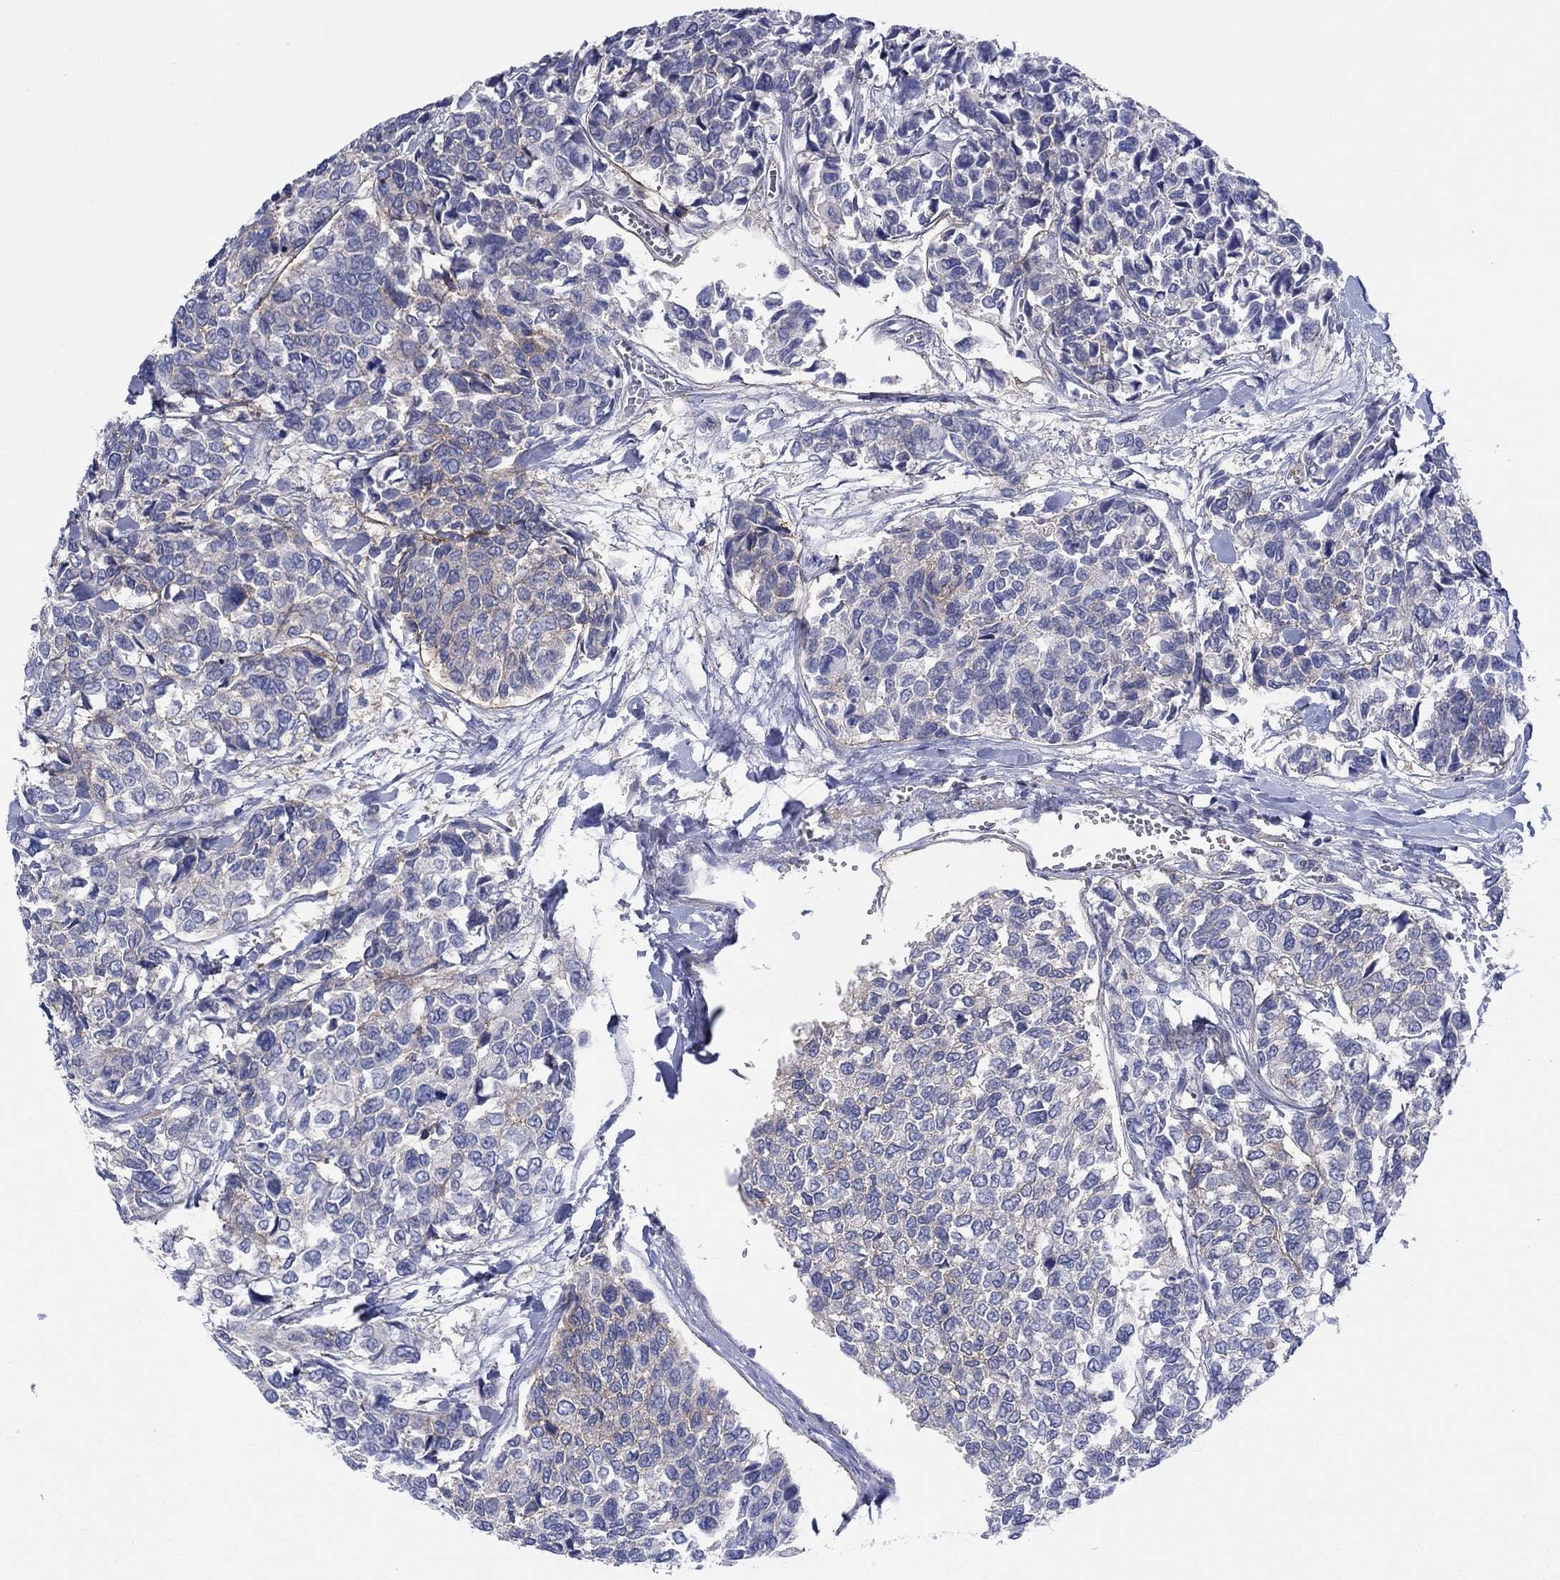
{"staining": {"intensity": "weak", "quantity": "<25%", "location": "cytoplasmic/membranous"}, "tissue": "urothelial cancer", "cell_type": "Tumor cells", "image_type": "cancer", "snomed": [{"axis": "morphology", "description": "Urothelial carcinoma, High grade"}, {"axis": "topography", "description": "Urinary bladder"}], "caption": "This image is of urothelial cancer stained with immunohistochemistry (IHC) to label a protein in brown with the nuclei are counter-stained blue. There is no expression in tumor cells. The staining is performed using DAB brown chromogen with nuclei counter-stained in using hematoxylin.", "gene": "TPRN", "patient": {"sex": "male", "age": 77}}